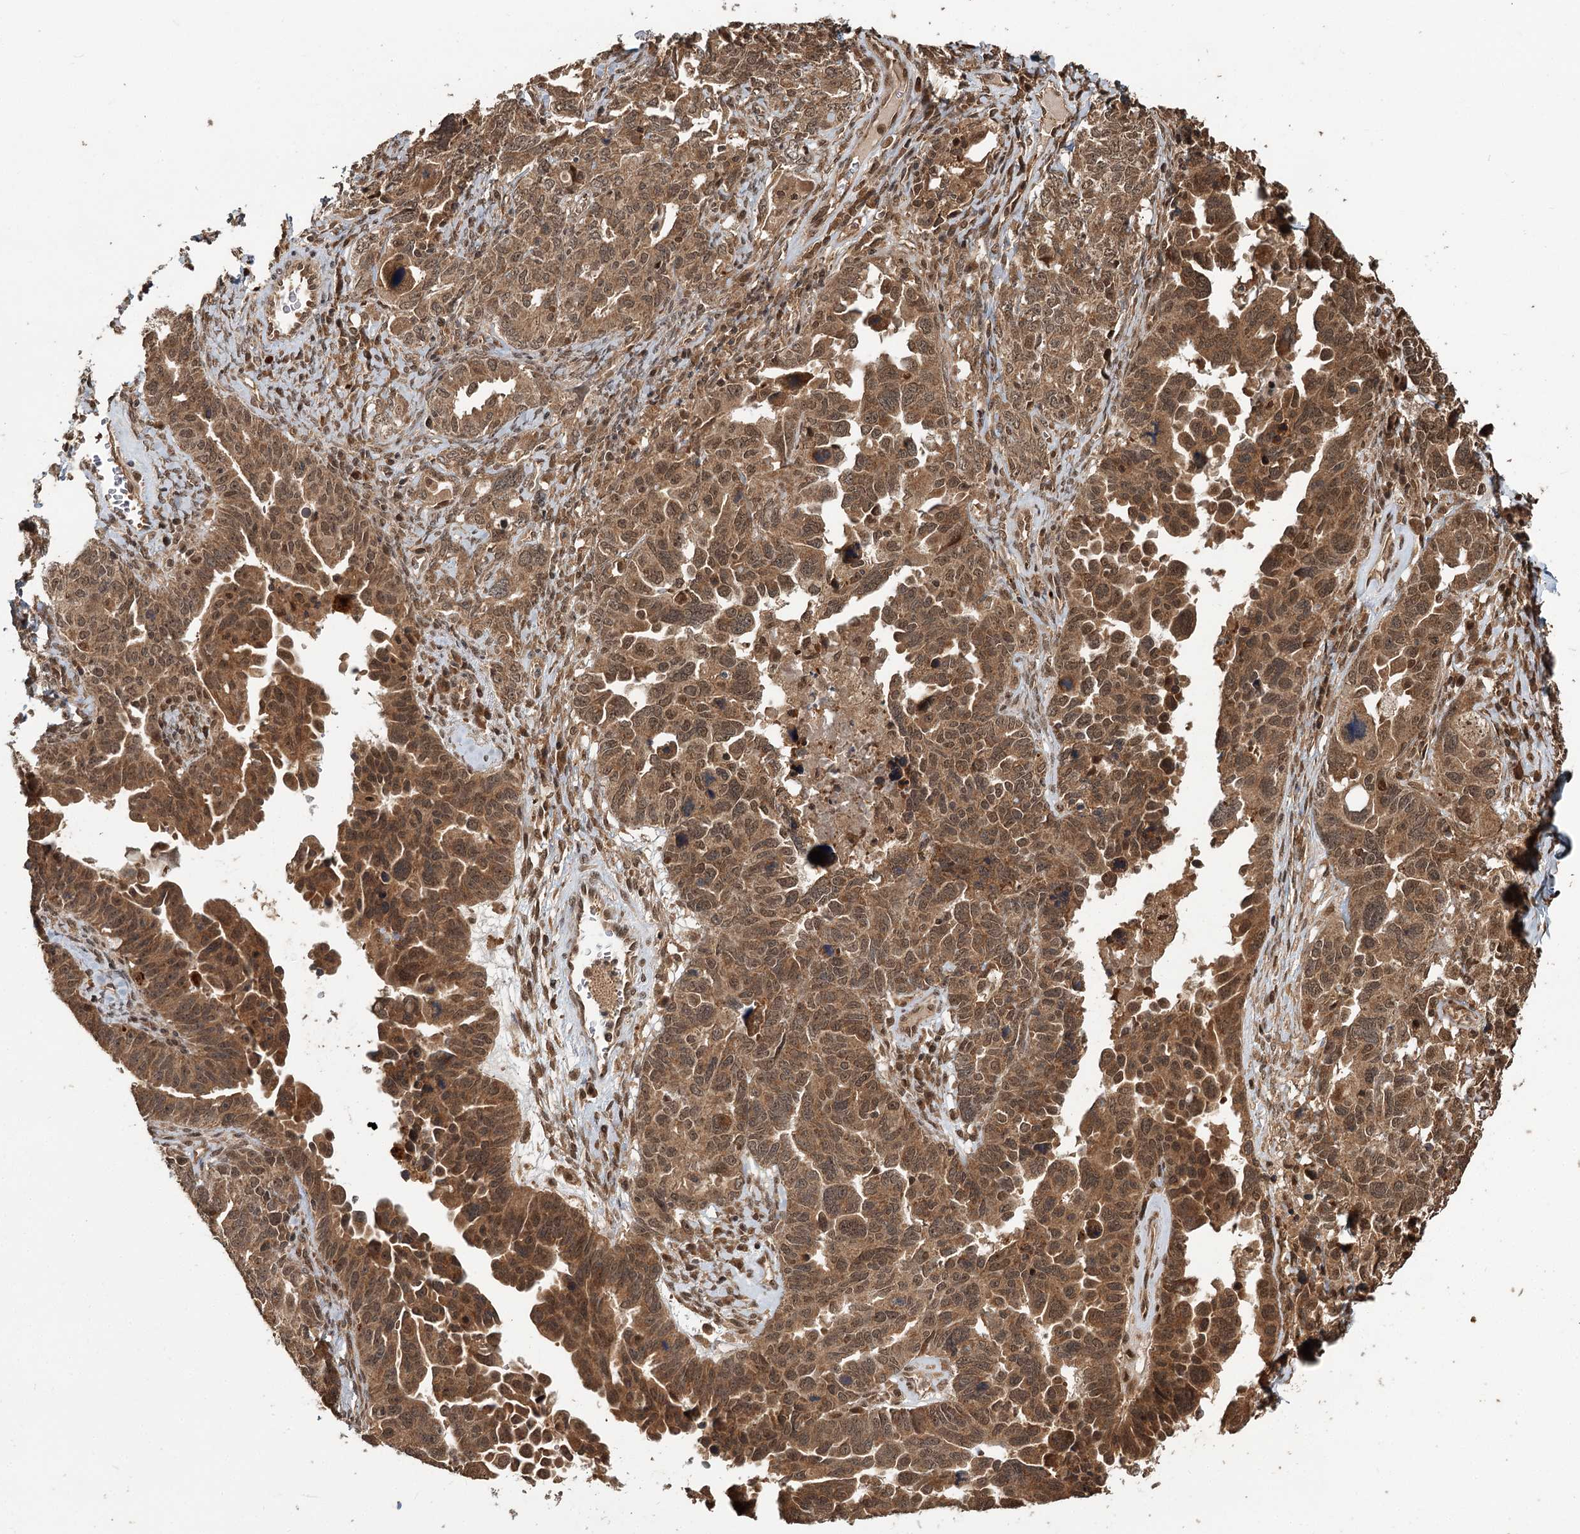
{"staining": {"intensity": "moderate", "quantity": ">75%", "location": "cytoplasmic/membranous,nuclear"}, "tissue": "ovarian cancer", "cell_type": "Tumor cells", "image_type": "cancer", "snomed": [{"axis": "morphology", "description": "Carcinoma, endometroid"}, {"axis": "topography", "description": "Ovary"}], "caption": "IHC (DAB) staining of ovarian cancer (endometroid carcinoma) exhibits moderate cytoplasmic/membranous and nuclear protein staining in about >75% of tumor cells.", "gene": "N6AMT1", "patient": {"sex": "female", "age": 62}}